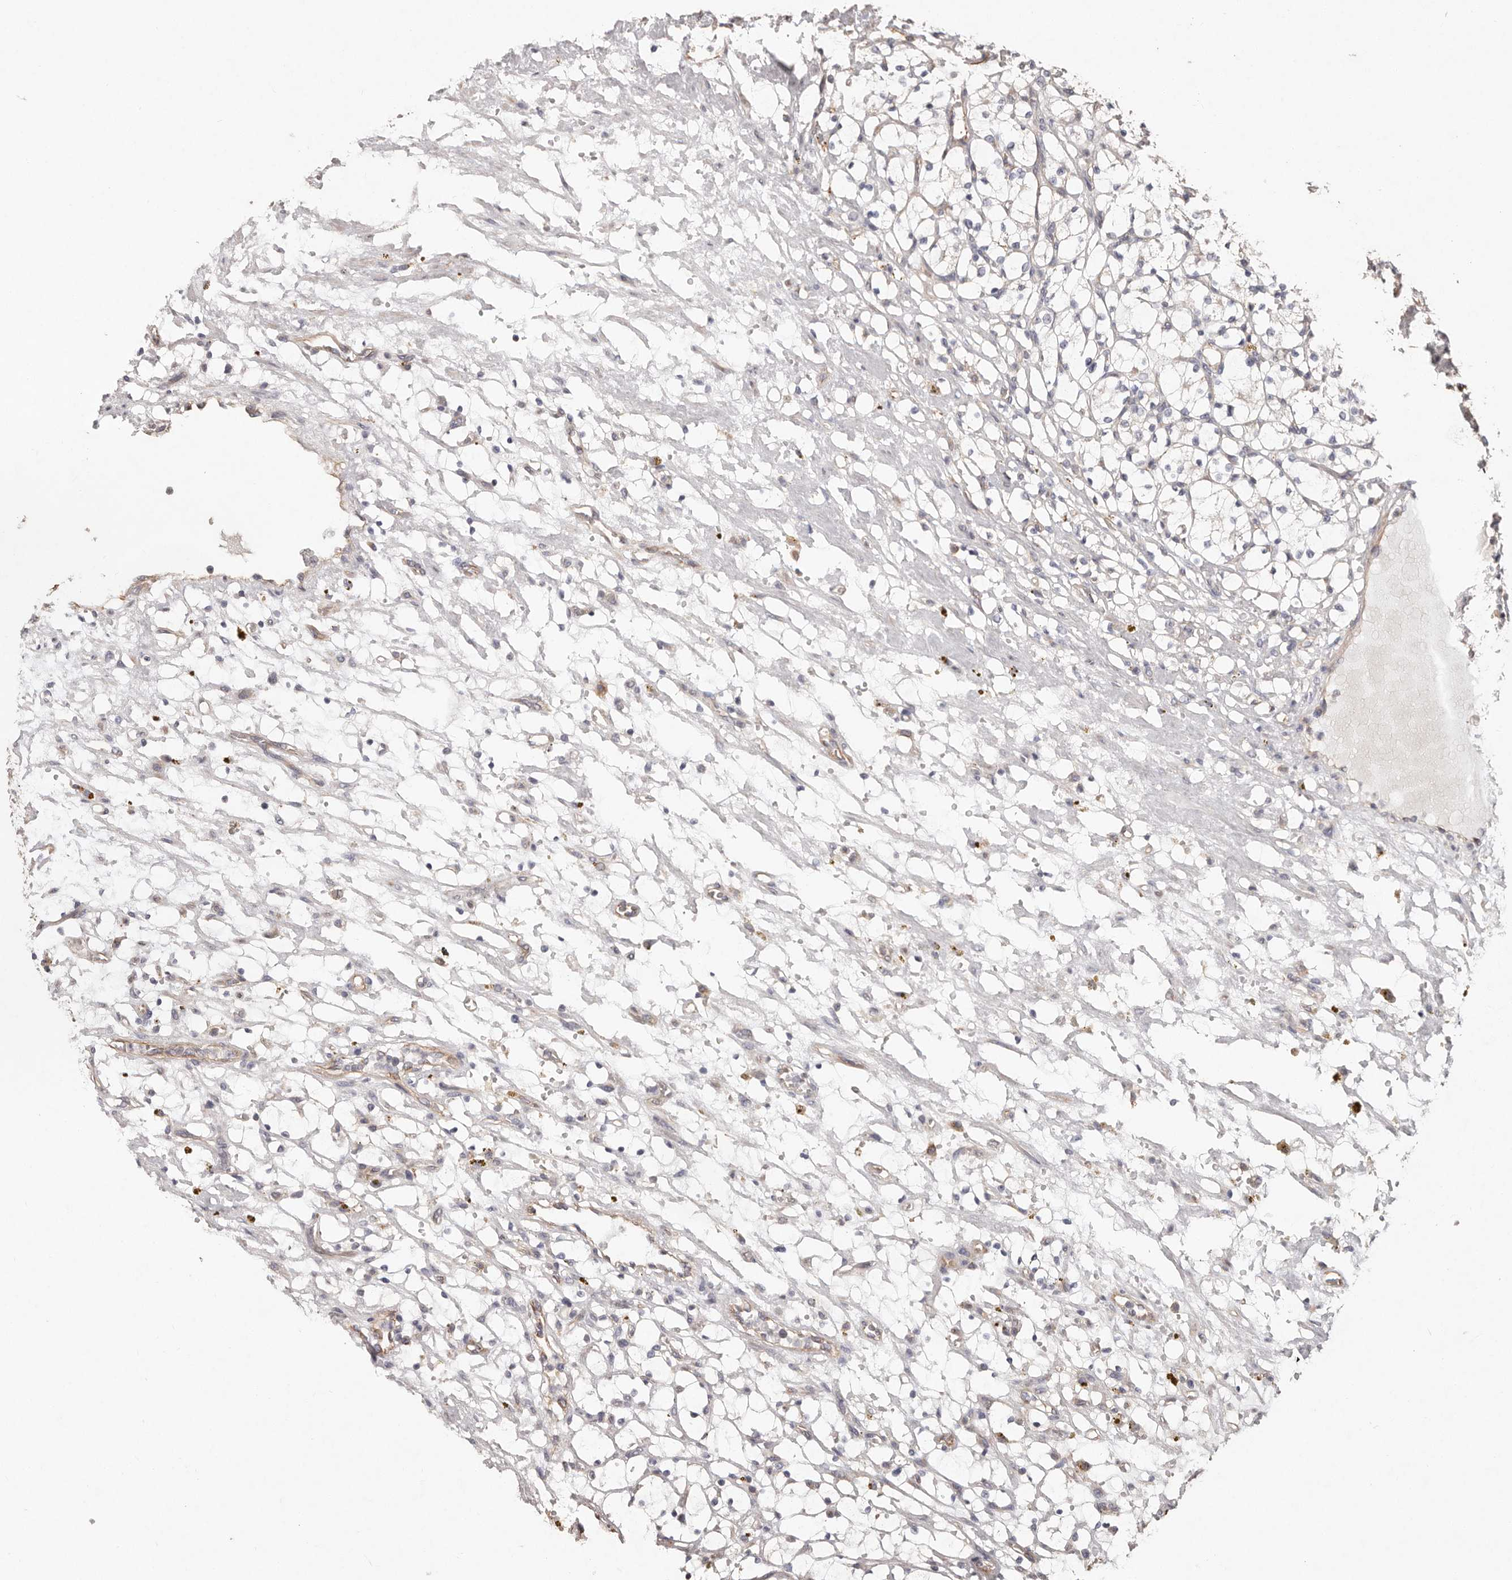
{"staining": {"intensity": "negative", "quantity": "none", "location": "none"}, "tissue": "renal cancer", "cell_type": "Tumor cells", "image_type": "cancer", "snomed": [{"axis": "morphology", "description": "Adenocarcinoma, NOS"}, {"axis": "topography", "description": "Kidney"}], "caption": "The histopathology image demonstrates no significant positivity in tumor cells of adenocarcinoma (renal).", "gene": "THBS3", "patient": {"sex": "female", "age": 69}}